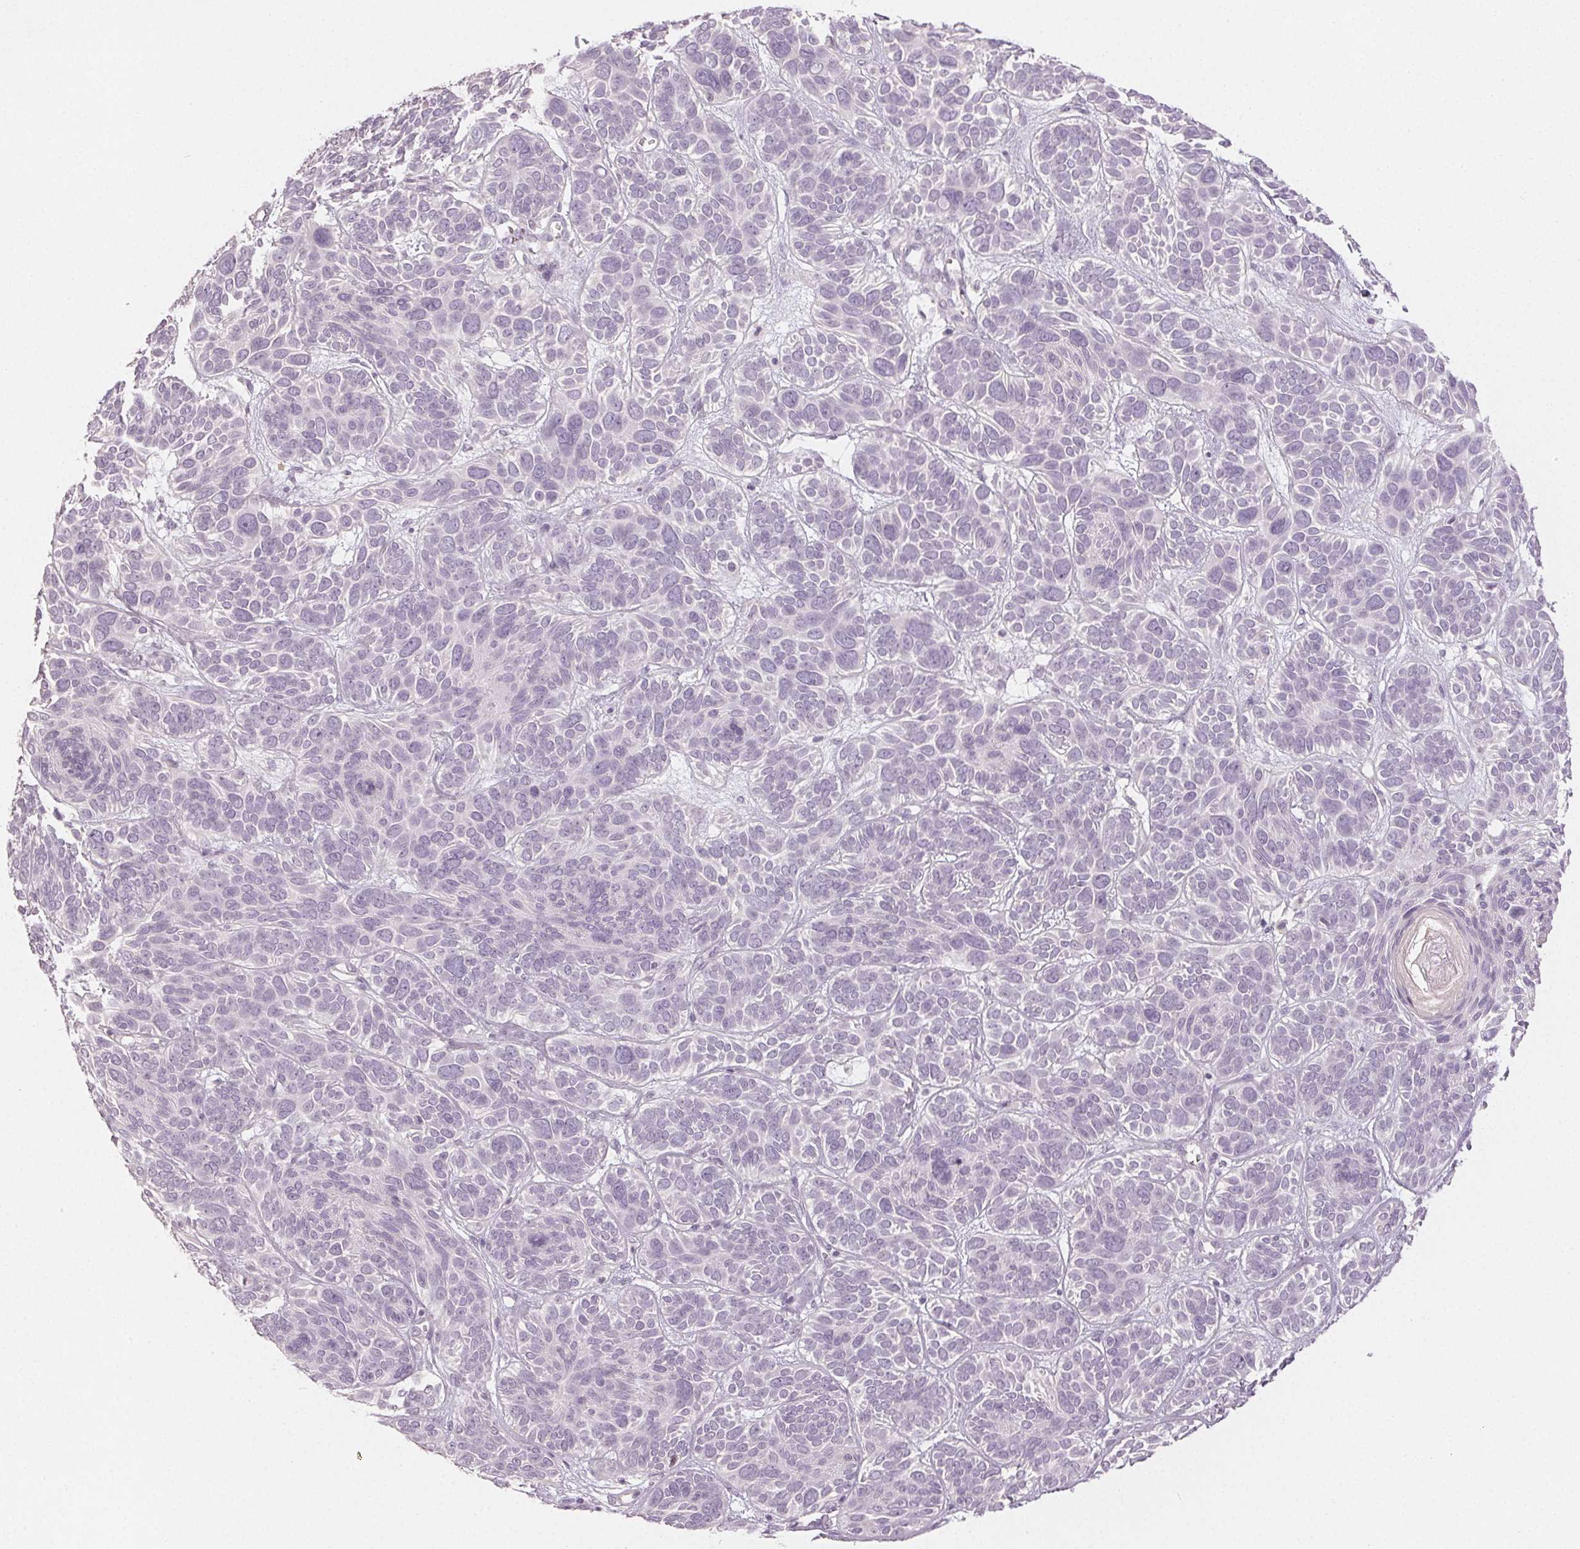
{"staining": {"intensity": "negative", "quantity": "none", "location": "none"}, "tissue": "skin cancer", "cell_type": "Tumor cells", "image_type": "cancer", "snomed": [{"axis": "morphology", "description": "Basal cell carcinoma"}, {"axis": "topography", "description": "Skin"}, {"axis": "topography", "description": "Skin of face"}], "caption": "Basal cell carcinoma (skin) was stained to show a protein in brown. There is no significant positivity in tumor cells. Nuclei are stained in blue.", "gene": "LVRN", "patient": {"sex": "male", "age": 73}}